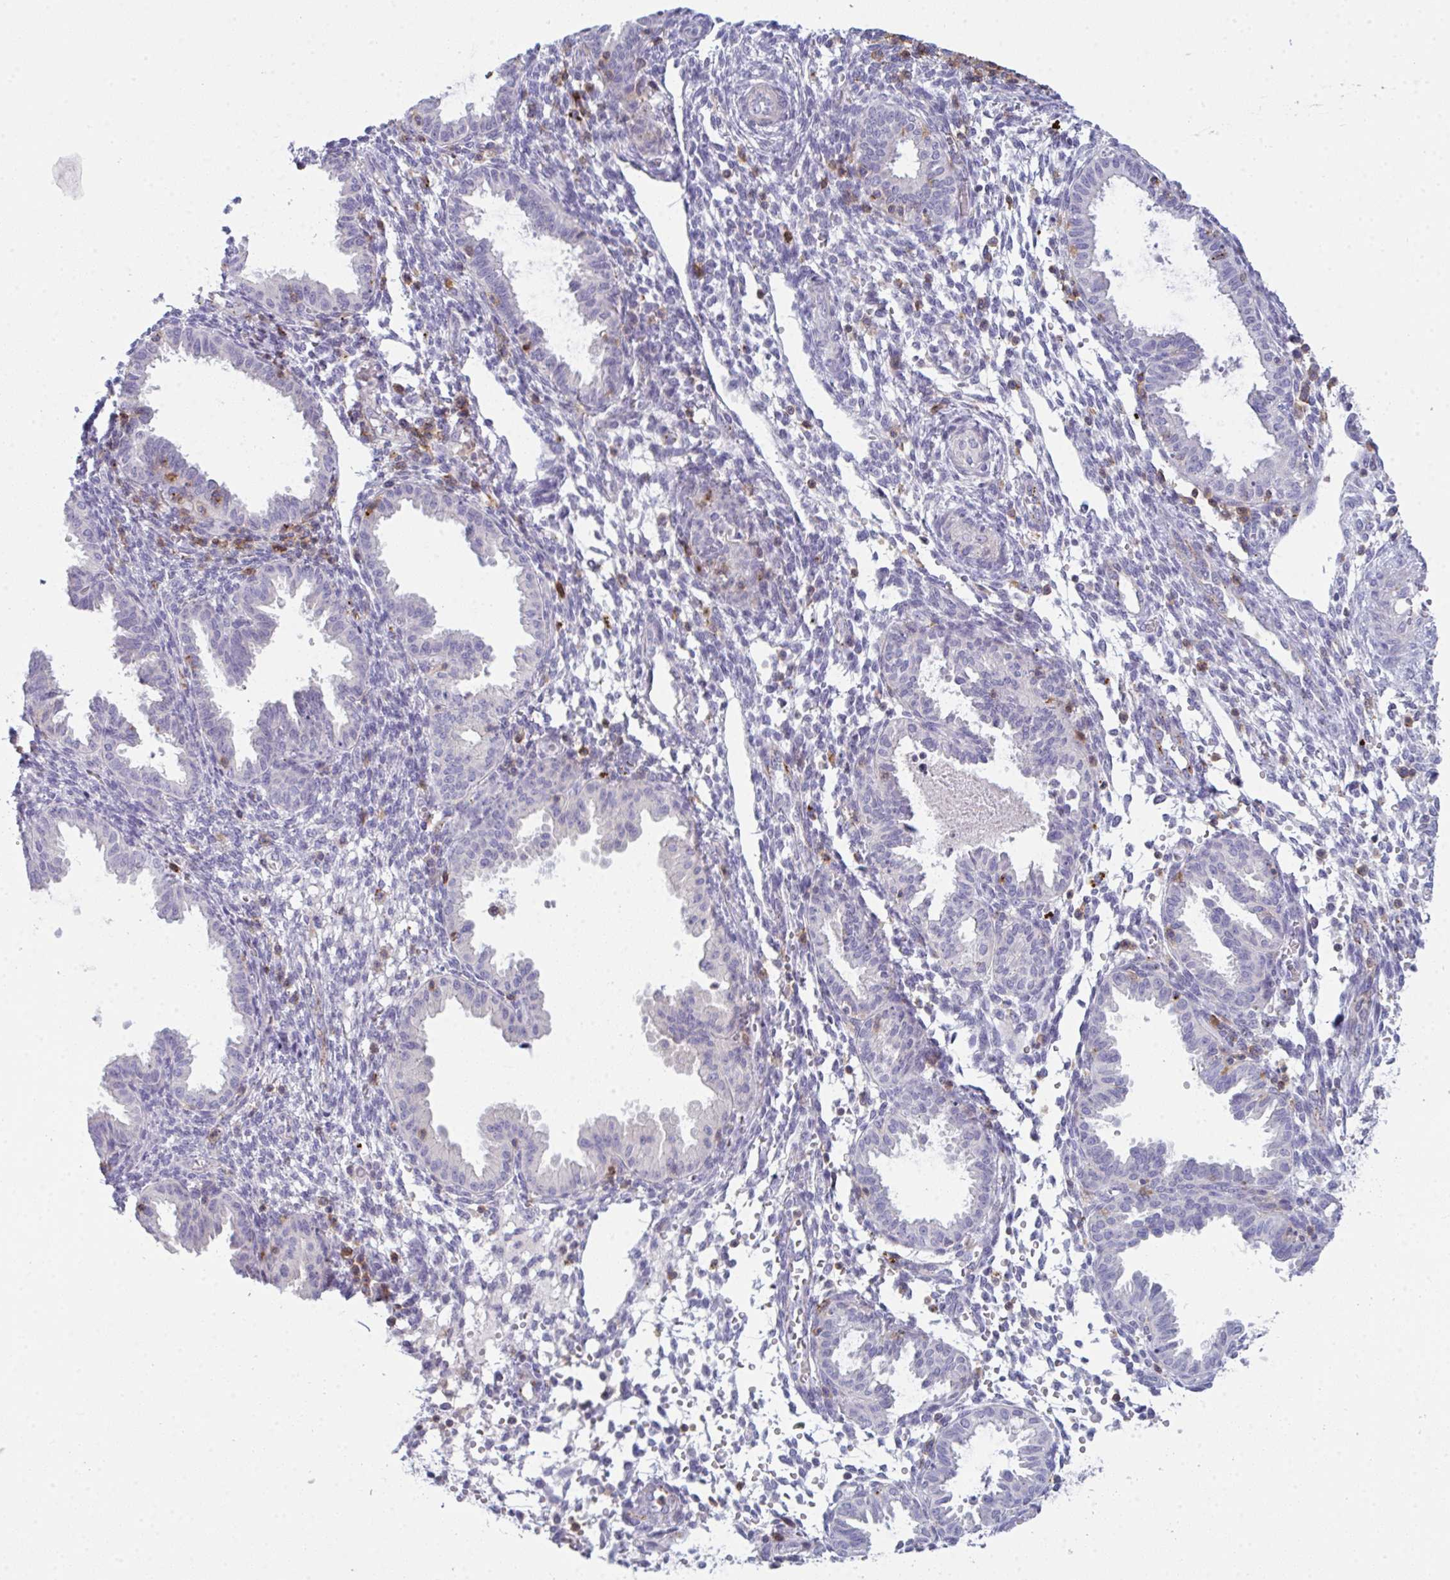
{"staining": {"intensity": "negative", "quantity": "none", "location": "none"}, "tissue": "endometrium", "cell_type": "Cells in endometrial stroma", "image_type": "normal", "snomed": [{"axis": "morphology", "description": "Normal tissue, NOS"}, {"axis": "topography", "description": "Endometrium"}], "caption": "Immunohistochemistry of normal human endometrium exhibits no expression in cells in endometrial stroma.", "gene": "CD80", "patient": {"sex": "female", "age": 33}}